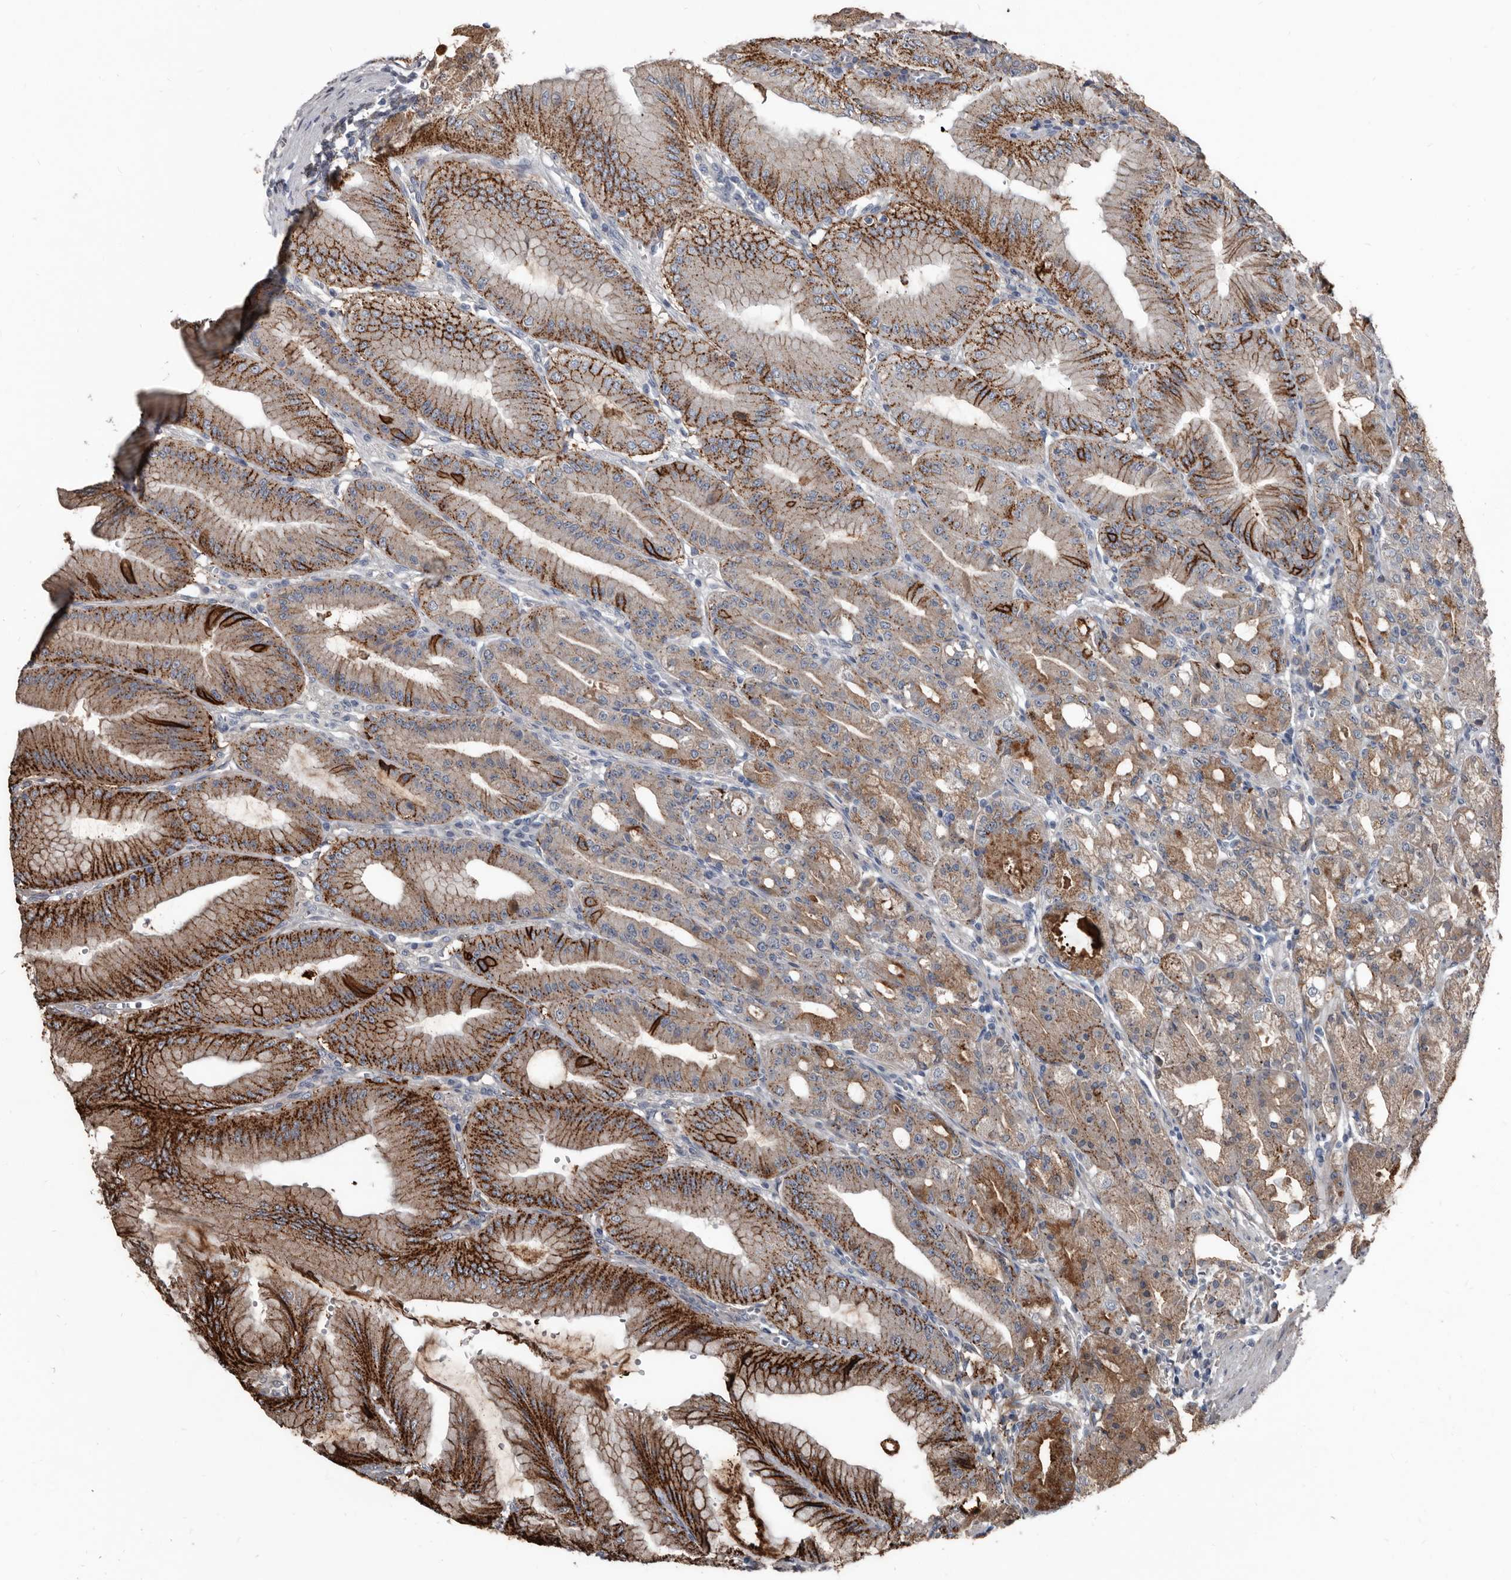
{"staining": {"intensity": "strong", "quantity": "25%-75%", "location": "cytoplasmic/membranous"}, "tissue": "stomach", "cell_type": "Glandular cells", "image_type": "normal", "snomed": [{"axis": "morphology", "description": "Normal tissue, NOS"}, {"axis": "topography", "description": "Stomach, lower"}], "caption": "IHC histopathology image of normal stomach stained for a protein (brown), which demonstrates high levels of strong cytoplasmic/membranous positivity in approximately 25%-75% of glandular cells.", "gene": "DHPS", "patient": {"sex": "male", "age": 71}}